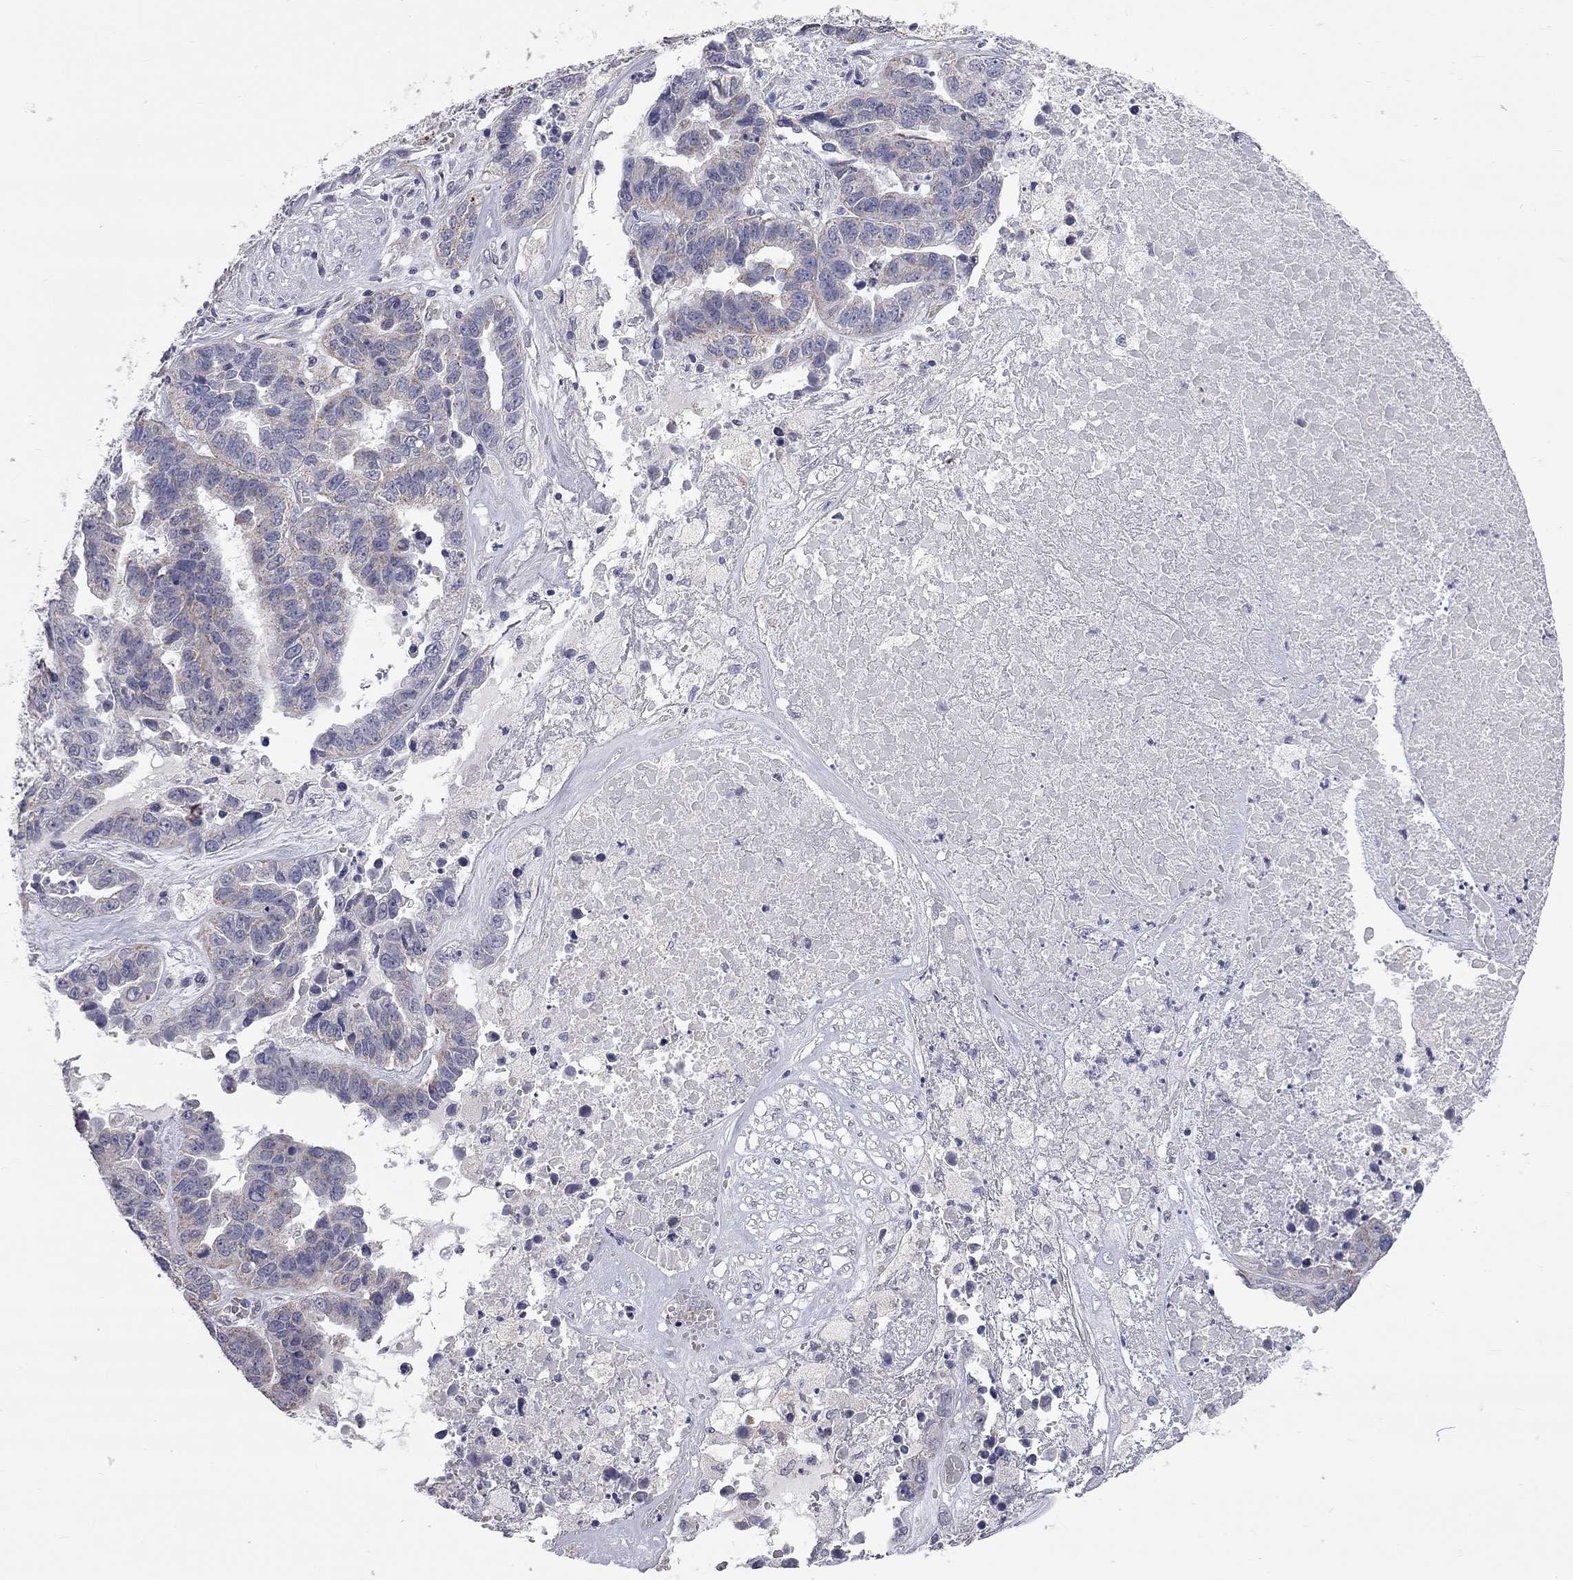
{"staining": {"intensity": "weak", "quantity": "<25%", "location": "cytoplasmic/membranous"}, "tissue": "ovarian cancer", "cell_type": "Tumor cells", "image_type": "cancer", "snomed": [{"axis": "morphology", "description": "Cystadenocarcinoma, serous, NOS"}, {"axis": "topography", "description": "Ovary"}], "caption": "The immunohistochemistry image has no significant staining in tumor cells of ovarian serous cystadenocarcinoma tissue.", "gene": "OPRK1", "patient": {"sex": "female", "age": 87}}